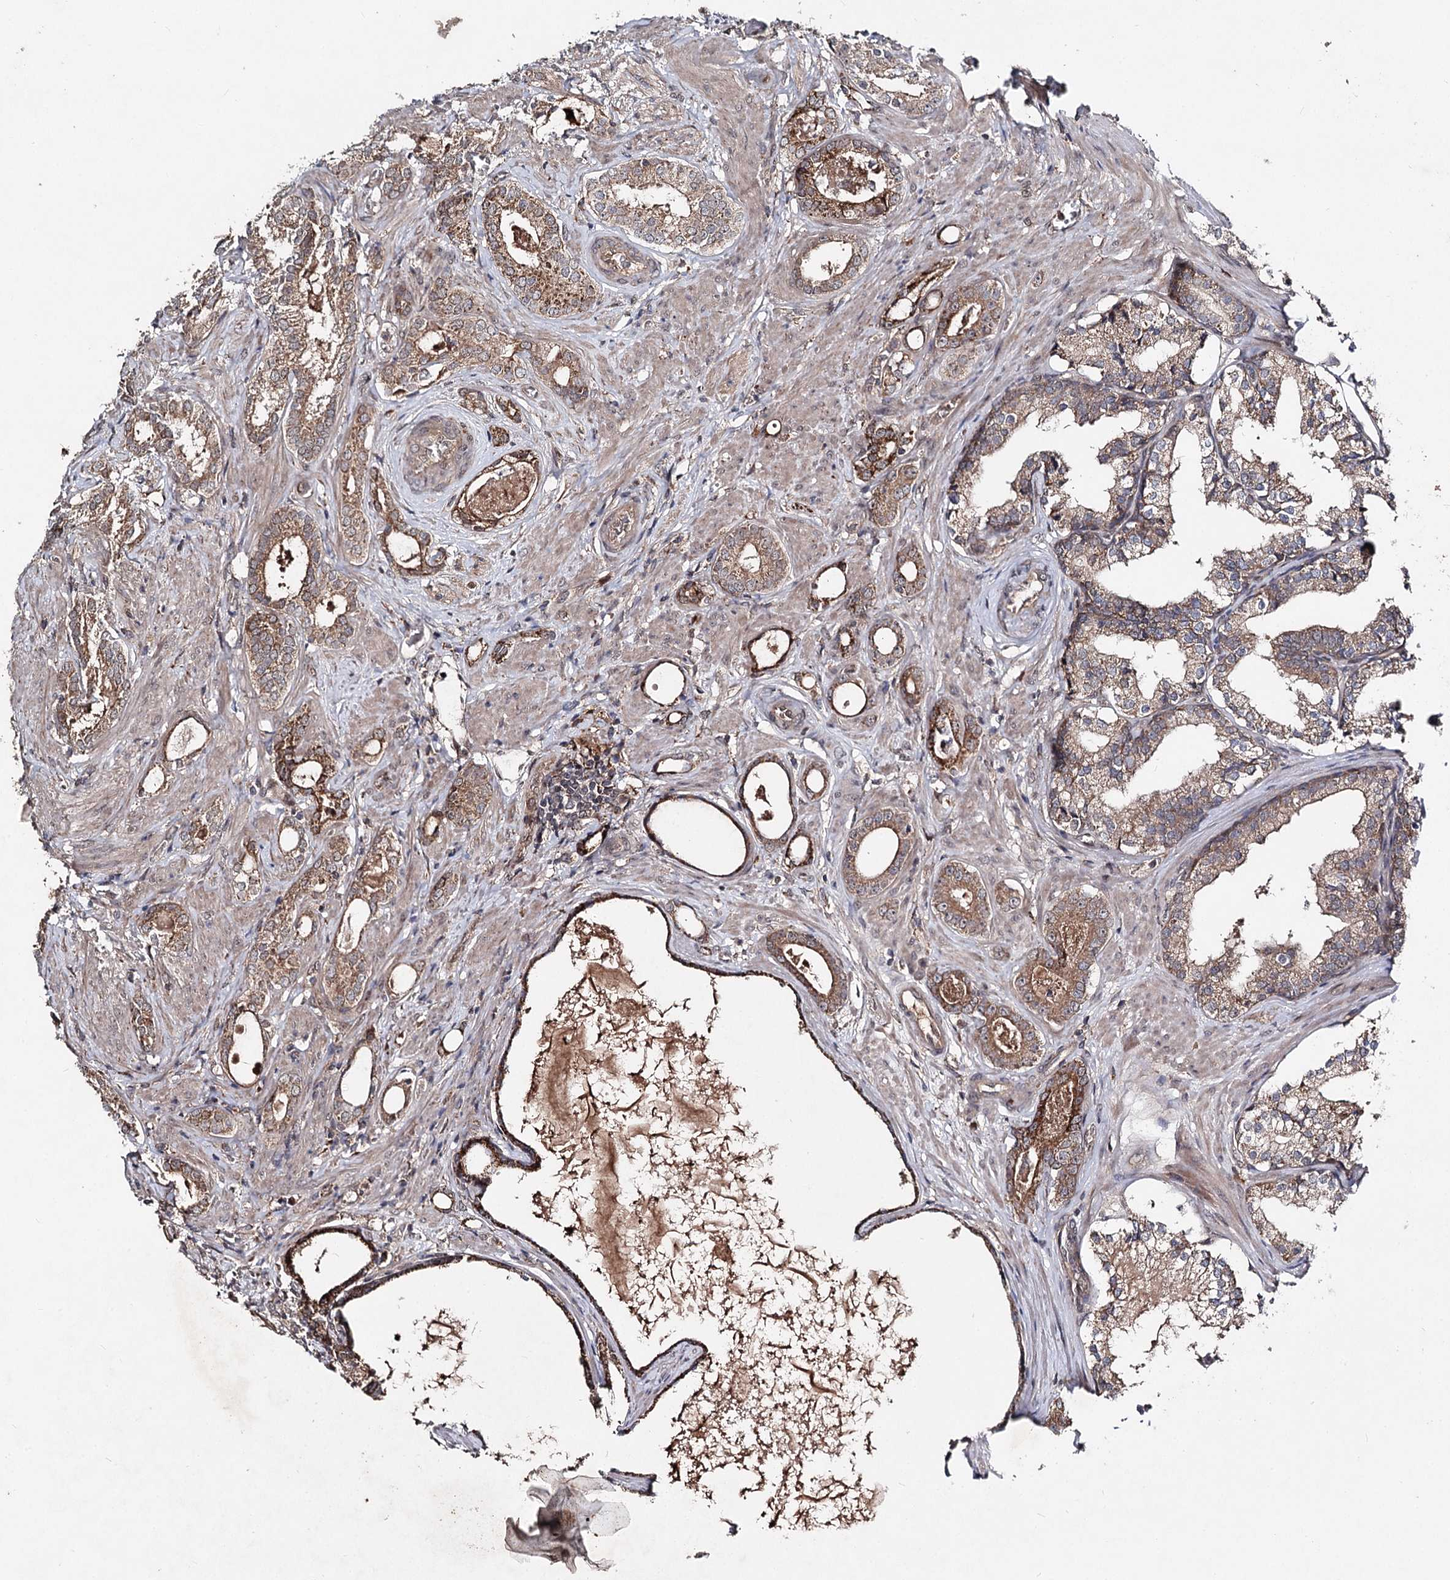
{"staining": {"intensity": "strong", "quantity": "25%-75%", "location": "cytoplasmic/membranous"}, "tissue": "prostate cancer", "cell_type": "Tumor cells", "image_type": "cancer", "snomed": [{"axis": "morphology", "description": "Adenocarcinoma, High grade"}, {"axis": "topography", "description": "Prostate"}], "caption": "Protein analysis of high-grade adenocarcinoma (prostate) tissue exhibits strong cytoplasmic/membranous expression in approximately 25%-75% of tumor cells.", "gene": "MSANTD2", "patient": {"sex": "male", "age": 58}}